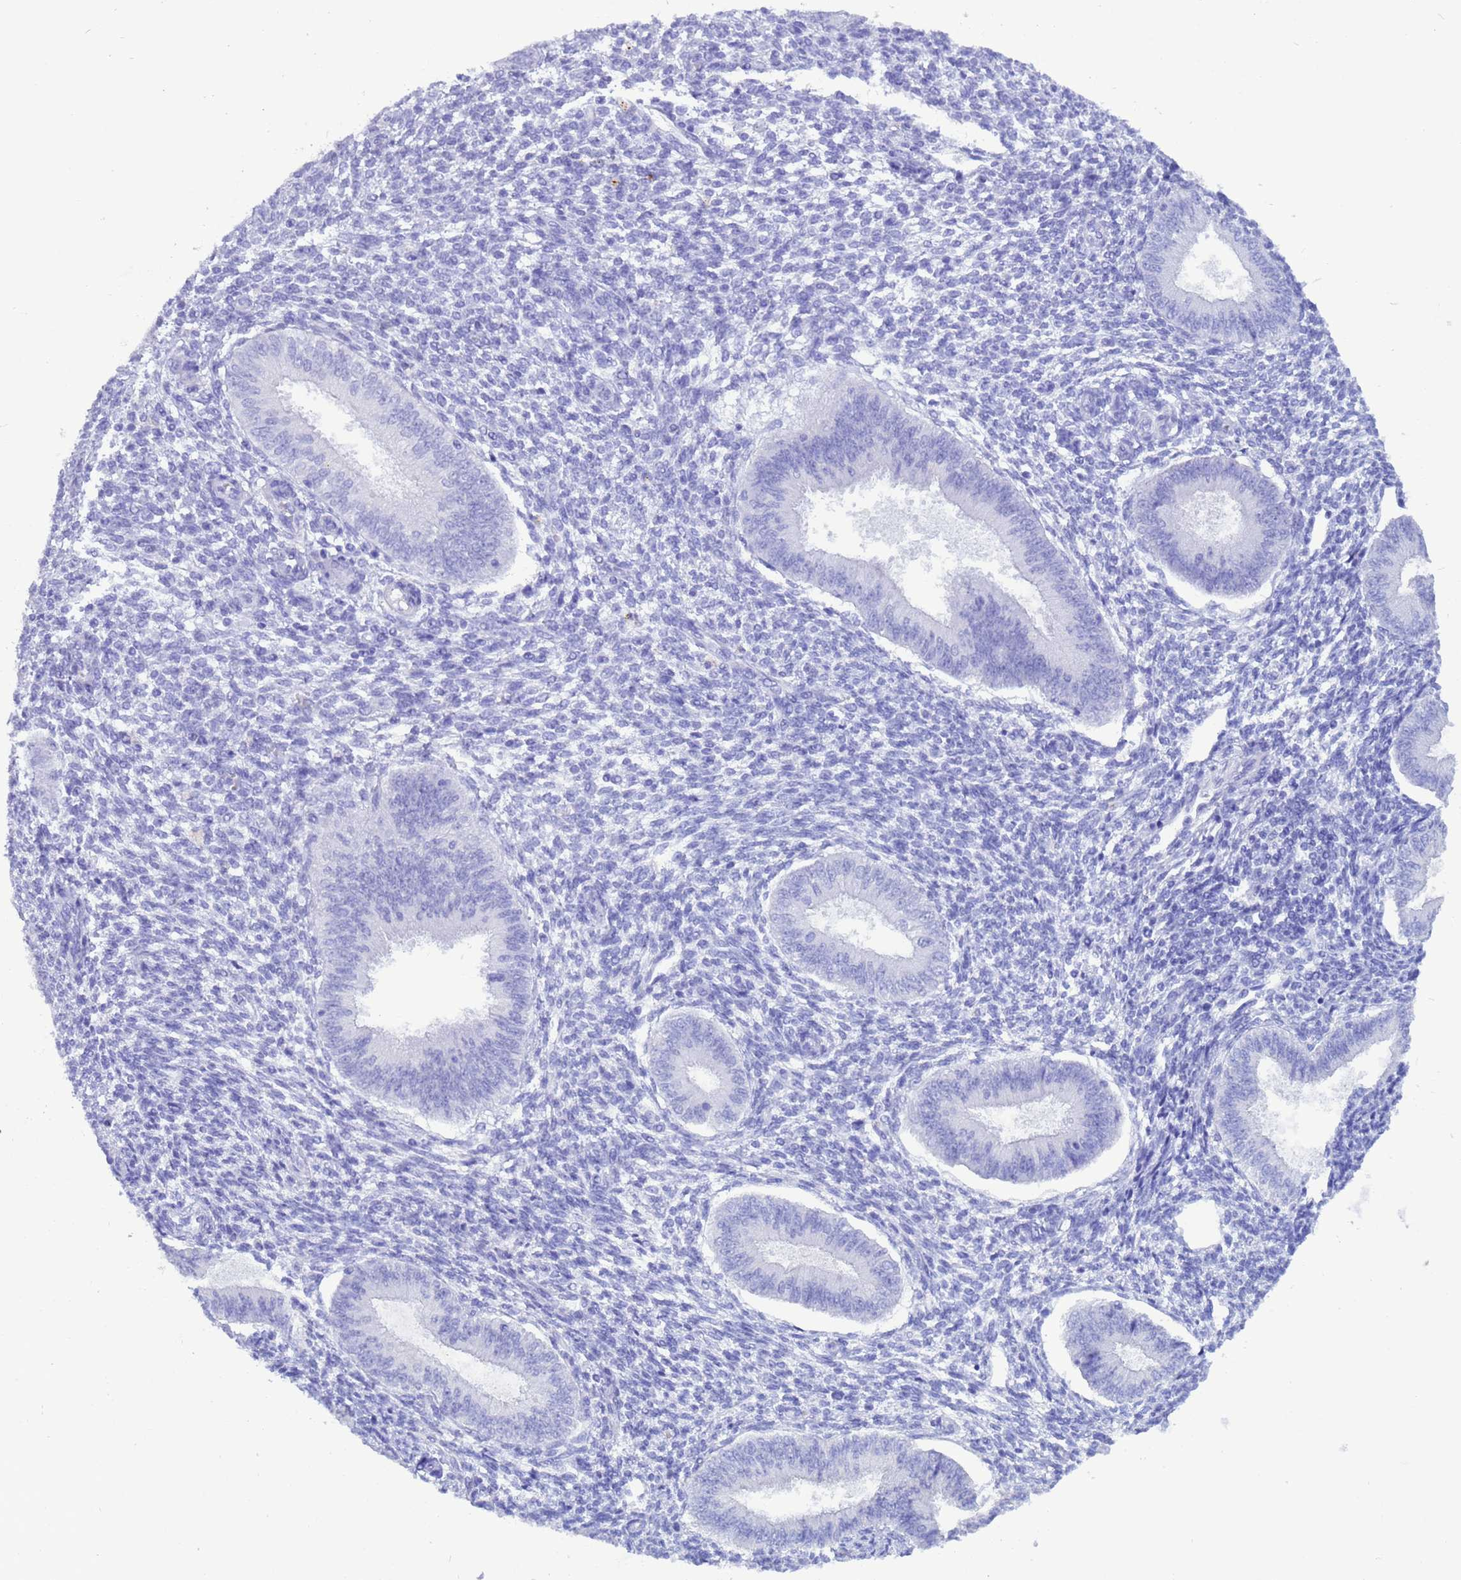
{"staining": {"intensity": "negative", "quantity": "none", "location": "none"}, "tissue": "endometrium", "cell_type": "Cells in endometrial stroma", "image_type": "normal", "snomed": [{"axis": "morphology", "description": "Normal tissue, NOS"}, {"axis": "topography", "description": "Uterus"}, {"axis": "topography", "description": "Endometrium"}], "caption": "Immunohistochemistry of unremarkable endometrium reveals no expression in cells in endometrial stroma.", "gene": "AKR1C2", "patient": {"sex": "female", "age": 48}}